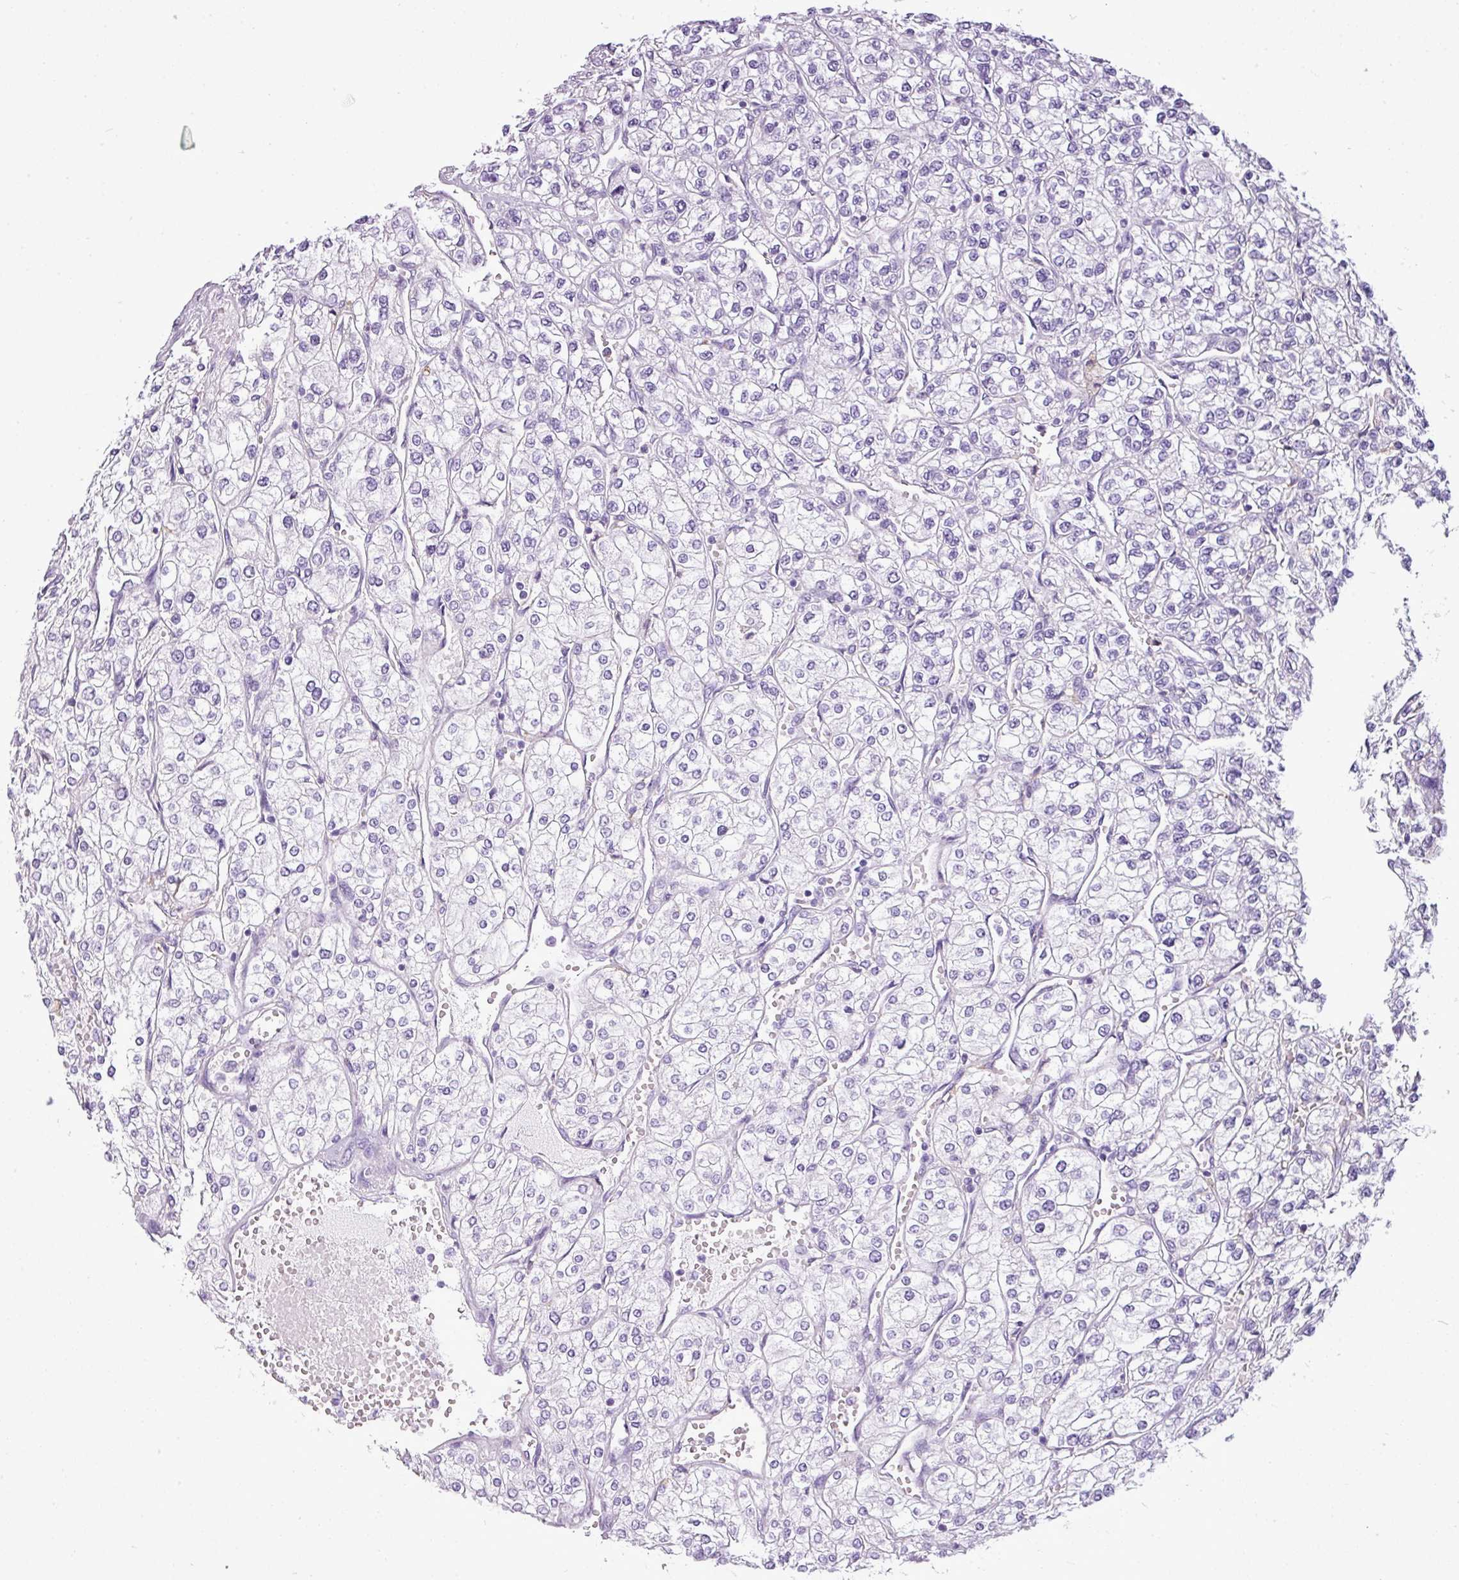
{"staining": {"intensity": "negative", "quantity": "none", "location": "none"}, "tissue": "renal cancer", "cell_type": "Tumor cells", "image_type": "cancer", "snomed": [{"axis": "morphology", "description": "Adenocarcinoma, NOS"}, {"axis": "topography", "description": "Kidney"}], "caption": "Immunohistochemistry of renal adenocarcinoma reveals no staining in tumor cells.", "gene": "RBMXL2", "patient": {"sex": "male", "age": 80}}